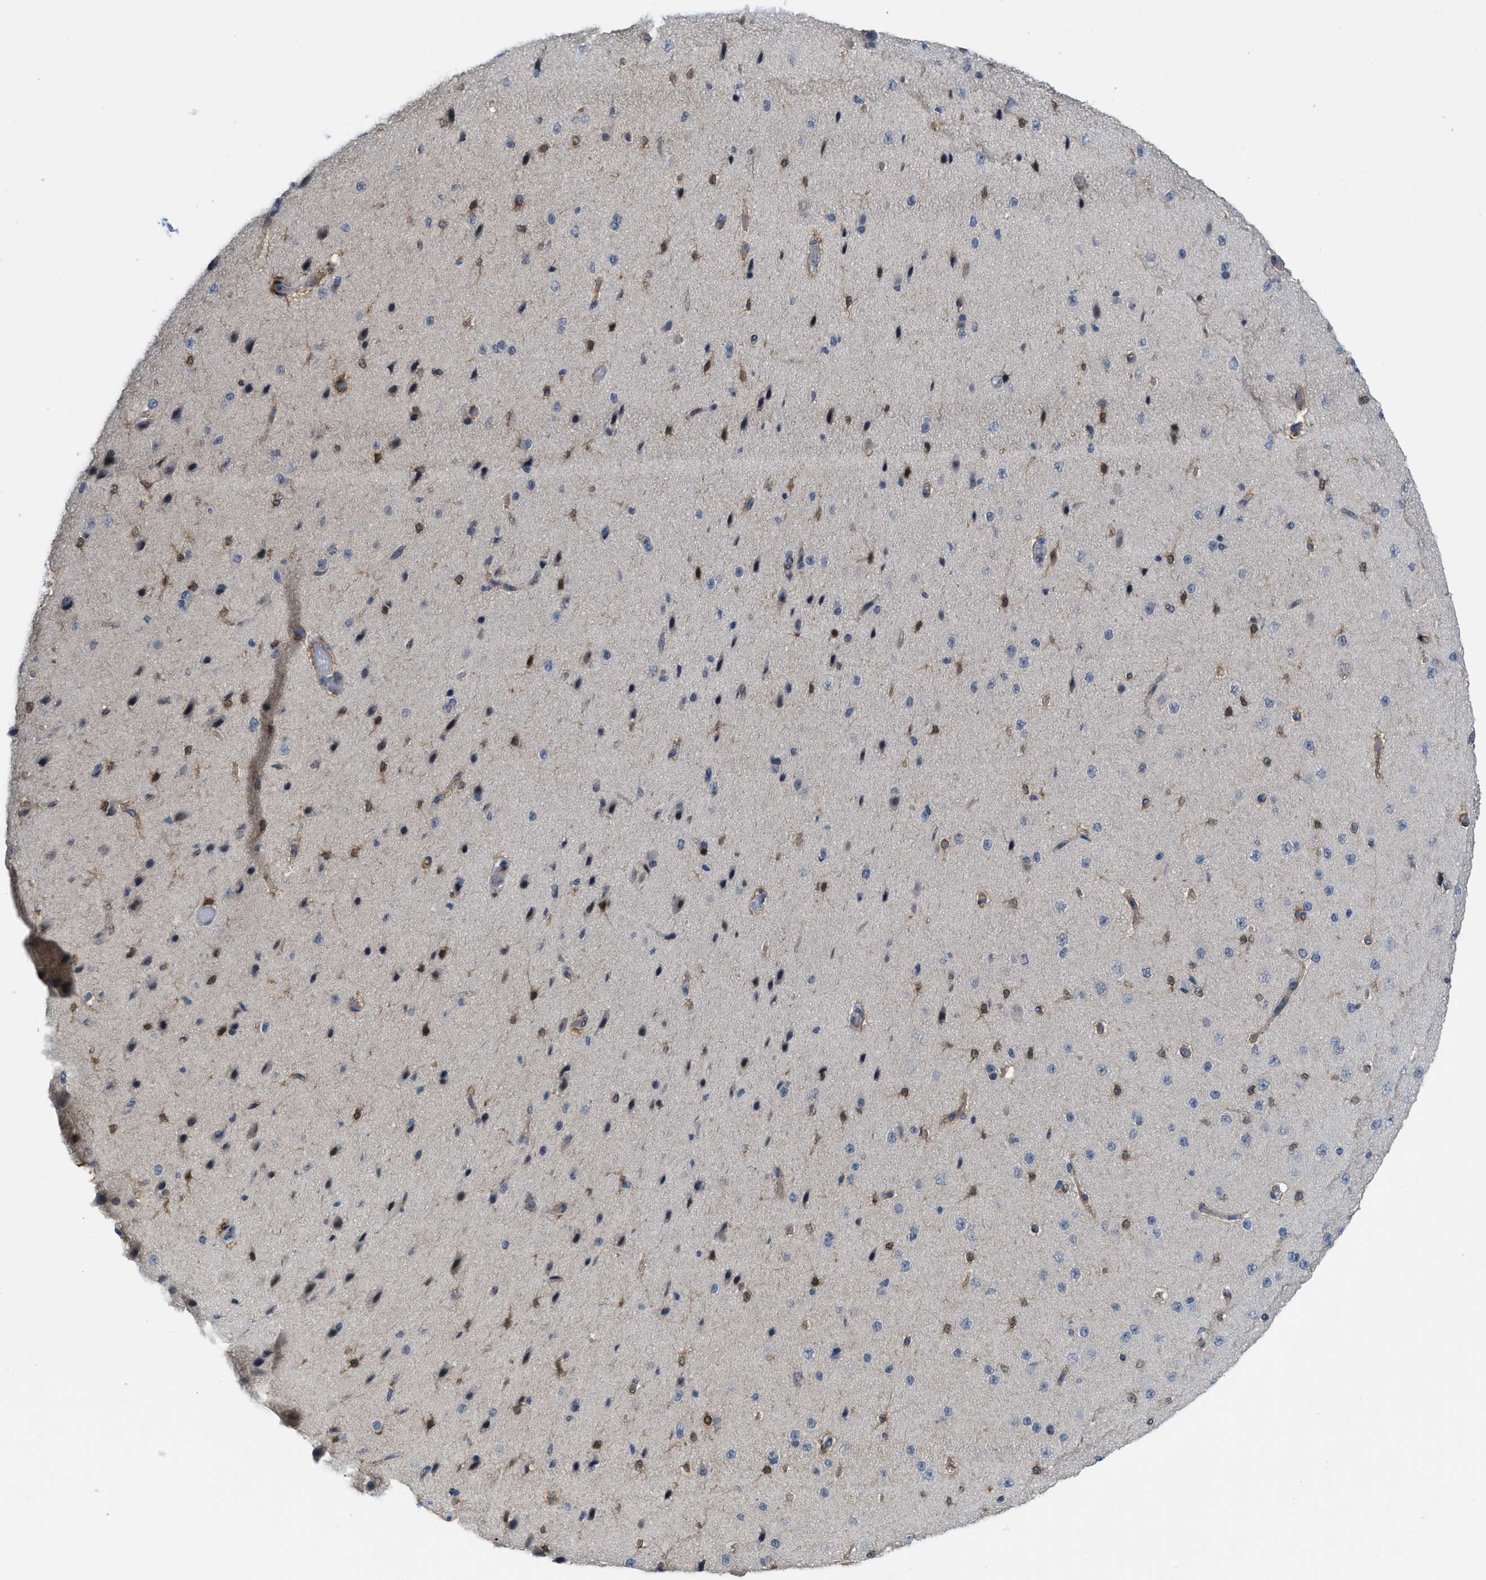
{"staining": {"intensity": "weak", "quantity": ">75%", "location": "cytoplasmic/membranous"}, "tissue": "cerebral cortex", "cell_type": "Endothelial cells", "image_type": "normal", "snomed": [{"axis": "morphology", "description": "Normal tissue, NOS"}, {"axis": "morphology", "description": "Developmental malformation"}, {"axis": "topography", "description": "Cerebral cortex"}], "caption": "Endothelial cells exhibit weak cytoplasmic/membranous positivity in approximately >75% of cells in benign cerebral cortex. (DAB (3,3'-diaminobenzidine) = brown stain, brightfield microscopy at high magnification).", "gene": "TNFAIP1", "patient": {"sex": "female", "age": 30}}